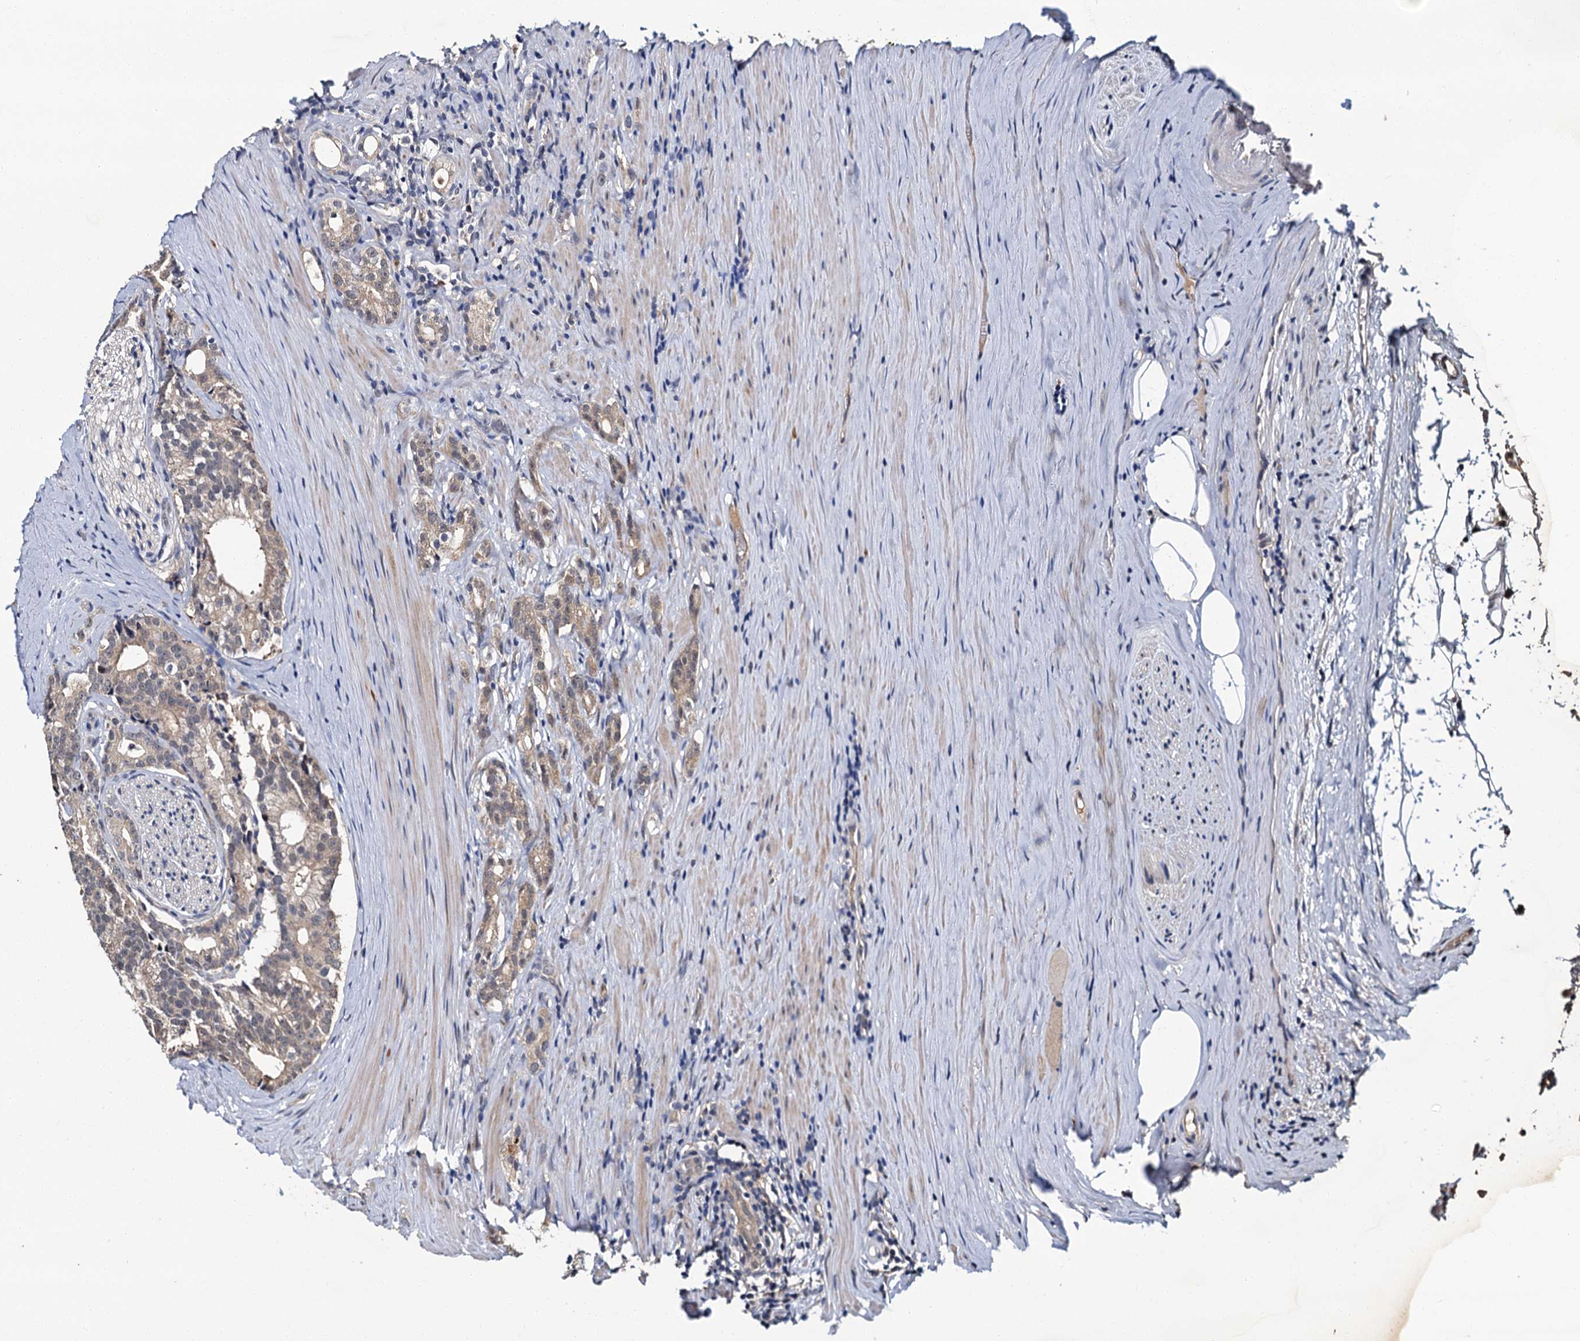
{"staining": {"intensity": "weak", "quantity": "25%-75%", "location": "cytoplasmic/membranous"}, "tissue": "prostate cancer", "cell_type": "Tumor cells", "image_type": "cancer", "snomed": [{"axis": "morphology", "description": "Adenocarcinoma, Low grade"}, {"axis": "topography", "description": "Prostate"}], "caption": "Protein expression analysis of prostate low-grade adenocarcinoma exhibits weak cytoplasmic/membranous positivity in about 25%-75% of tumor cells.", "gene": "SLC46A3", "patient": {"sex": "male", "age": 71}}